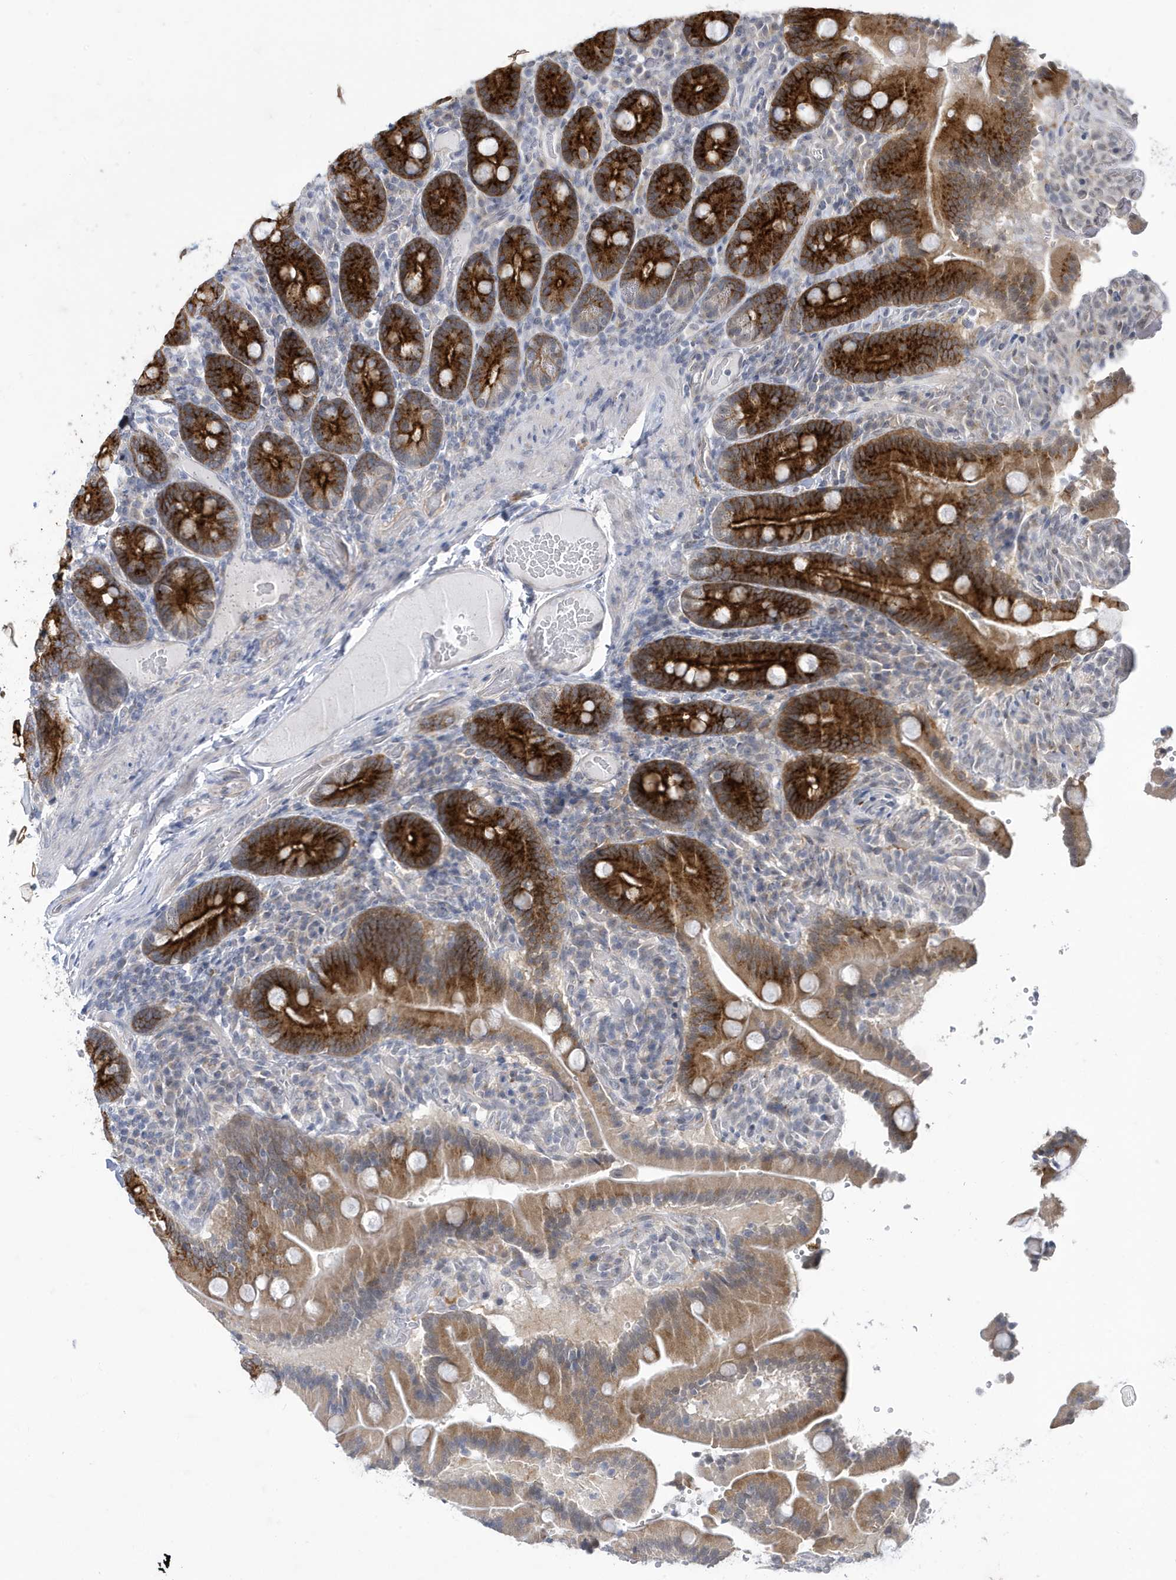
{"staining": {"intensity": "strong", "quantity": ">75%", "location": "cytoplasmic/membranous"}, "tissue": "duodenum", "cell_type": "Glandular cells", "image_type": "normal", "snomed": [{"axis": "morphology", "description": "Normal tissue, NOS"}, {"axis": "topography", "description": "Duodenum"}], "caption": "A high-resolution photomicrograph shows immunohistochemistry staining of unremarkable duodenum, which demonstrates strong cytoplasmic/membranous expression in approximately >75% of glandular cells.", "gene": "ZNF654", "patient": {"sex": "female", "age": 62}}